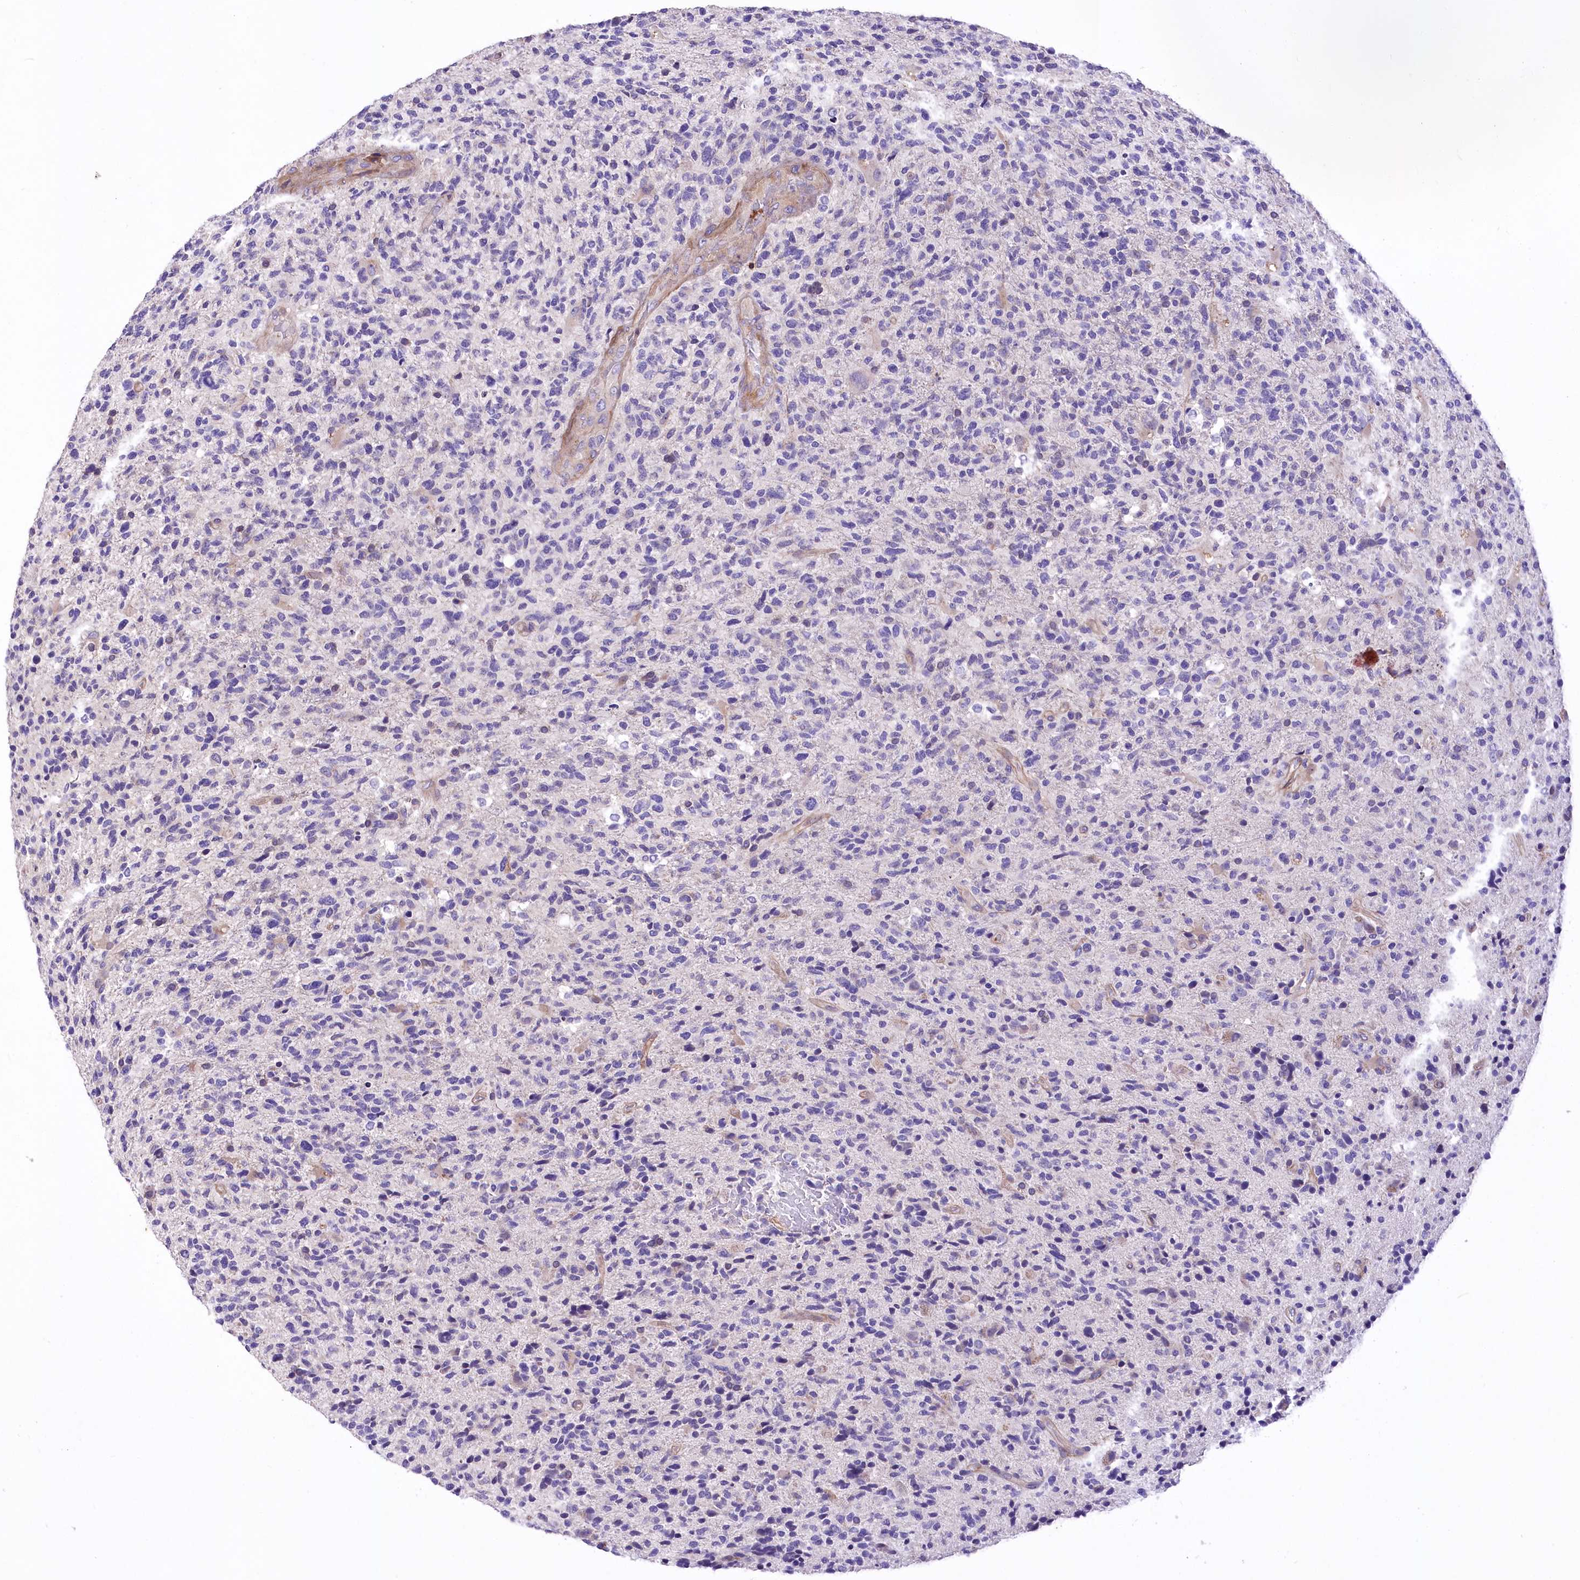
{"staining": {"intensity": "negative", "quantity": "none", "location": "none"}, "tissue": "glioma", "cell_type": "Tumor cells", "image_type": "cancer", "snomed": [{"axis": "morphology", "description": "Glioma, malignant, High grade"}, {"axis": "topography", "description": "Brain"}], "caption": "A histopathology image of human malignant glioma (high-grade) is negative for staining in tumor cells.", "gene": "RDH16", "patient": {"sex": "male", "age": 72}}